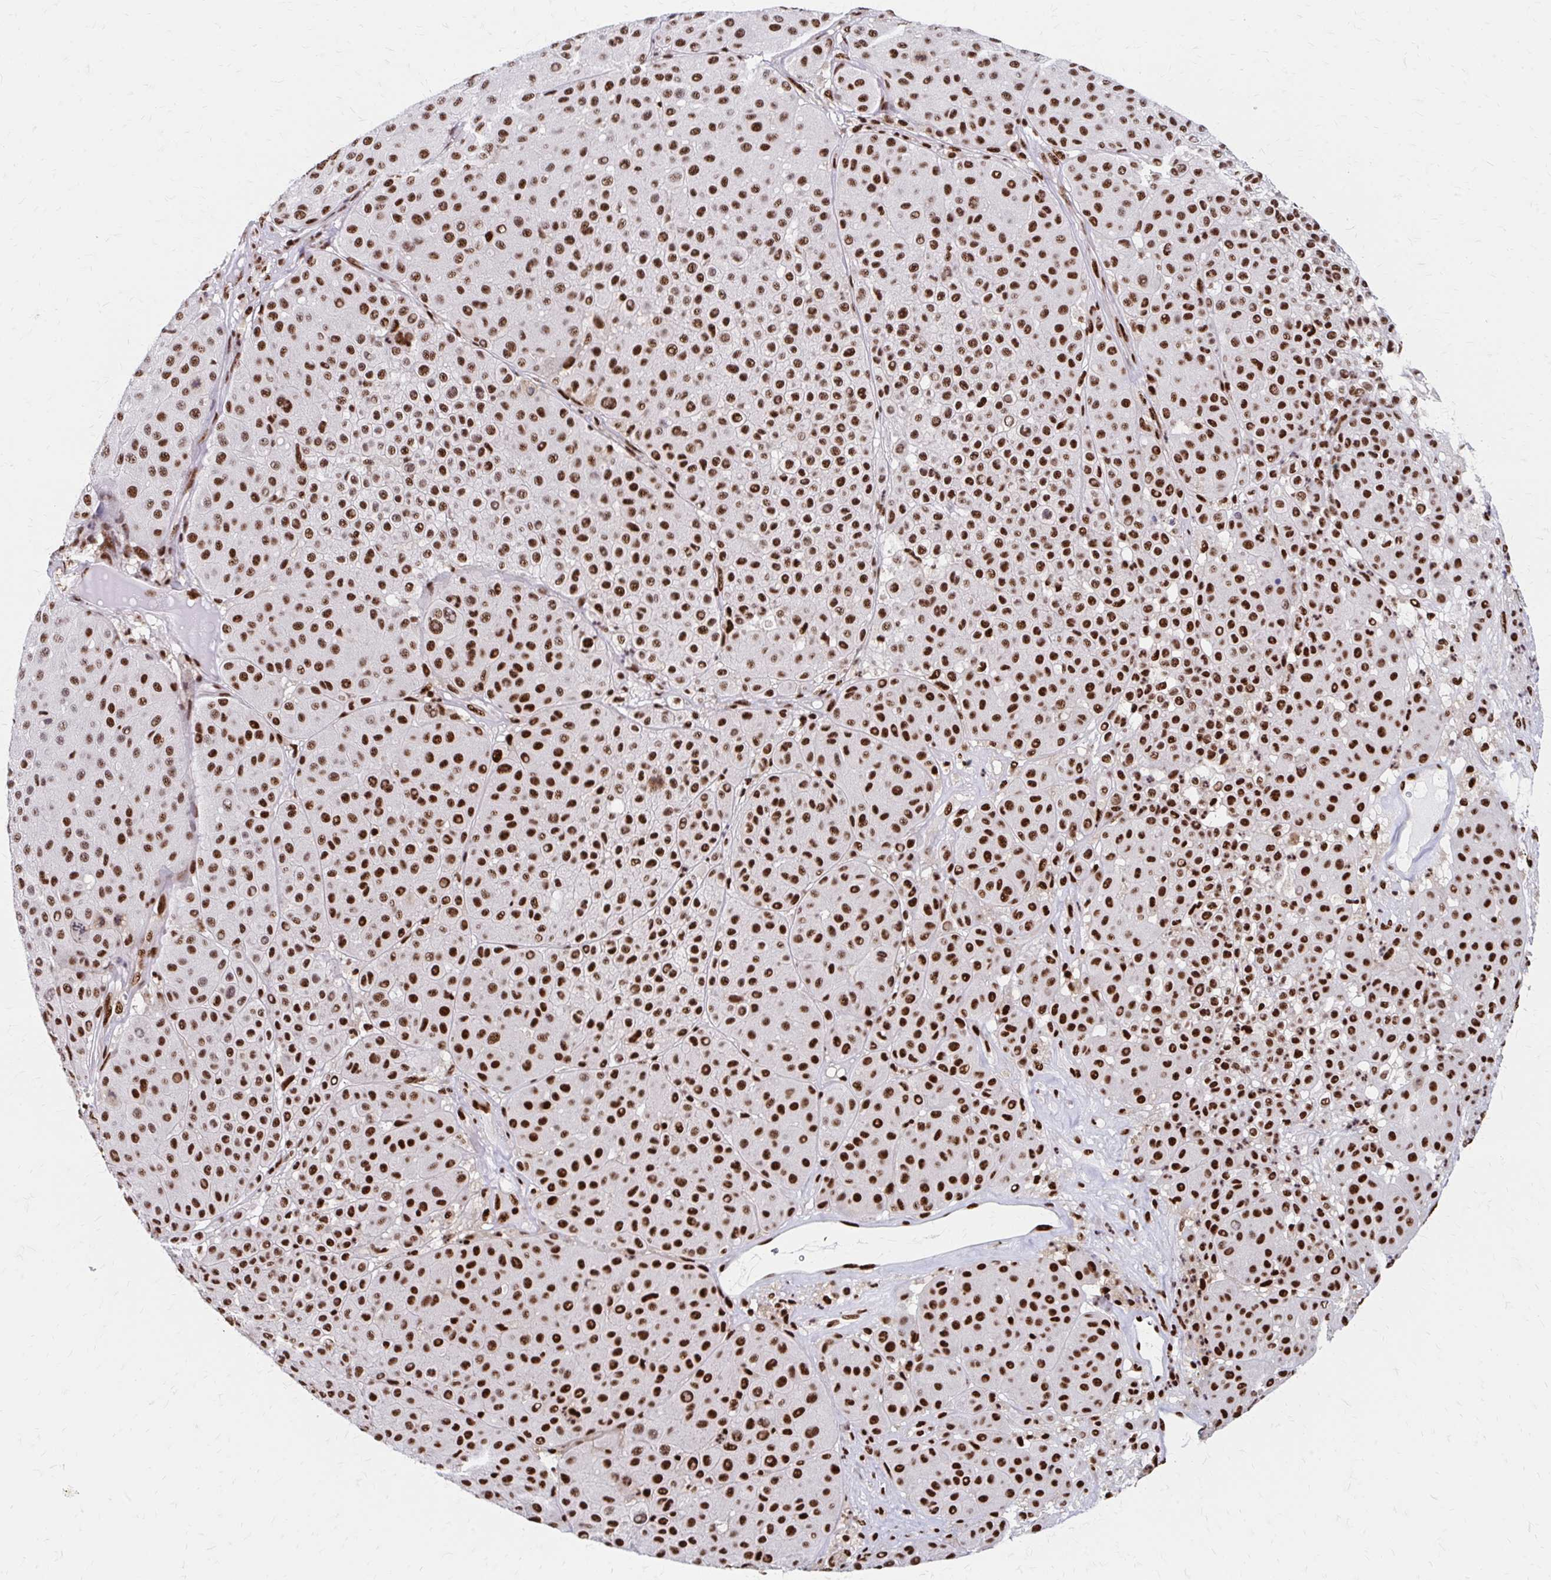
{"staining": {"intensity": "strong", "quantity": ">75%", "location": "nuclear"}, "tissue": "melanoma", "cell_type": "Tumor cells", "image_type": "cancer", "snomed": [{"axis": "morphology", "description": "Malignant melanoma, Metastatic site"}, {"axis": "topography", "description": "Smooth muscle"}], "caption": "A brown stain shows strong nuclear expression of a protein in human malignant melanoma (metastatic site) tumor cells.", "gene": "CNKSR3", "patient": {"sex": "male", "age": 41}}